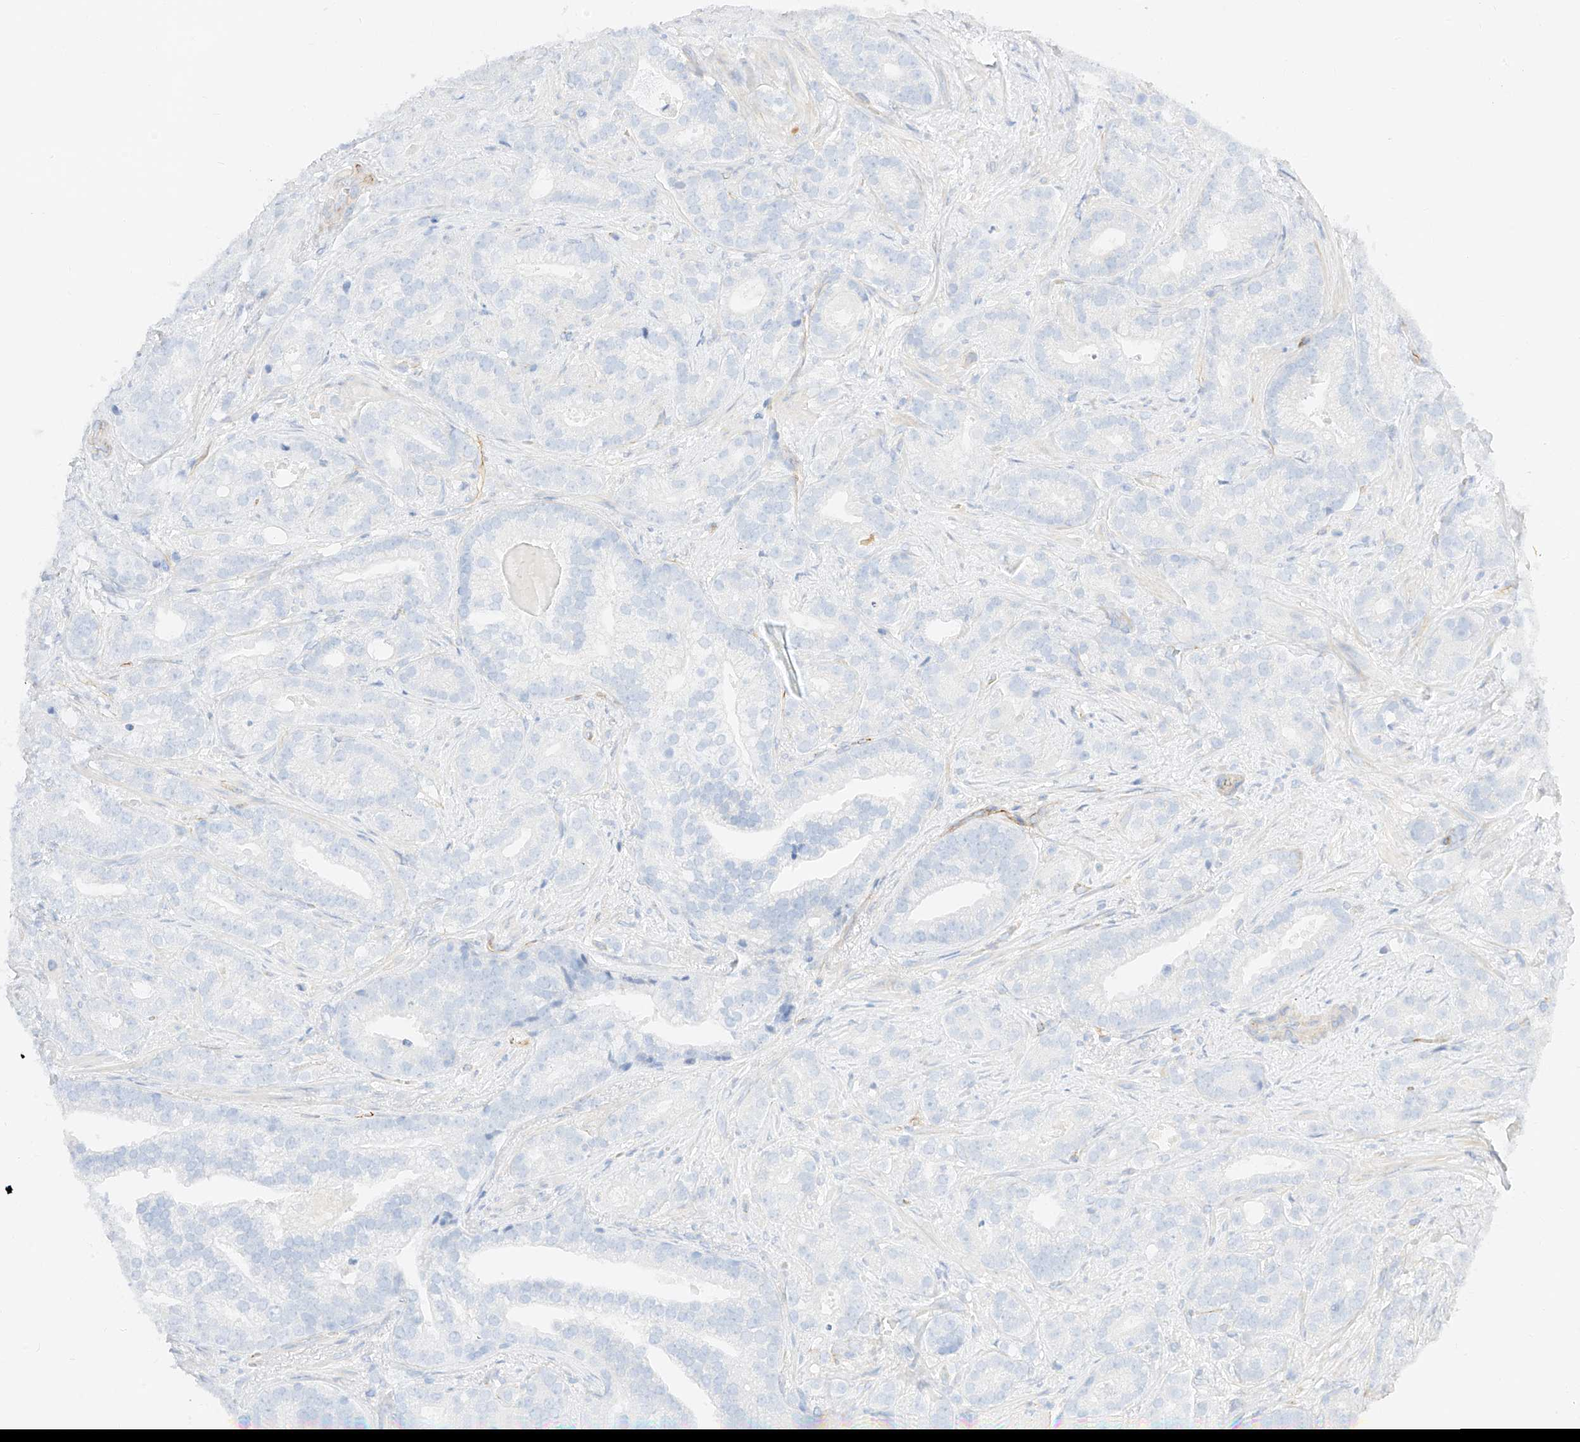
{"staining": {"intensity": "negative", "quantity": "none", "location": "none"}, "tissue": "prostate cancer", "cell_type": "Tumor cells", "image_type": "cancer", "snomed": [{"axis": "morphology", "description": "Adenocarcinoma, High grade"}, {"axis": "topography", "description": "Prostate and seminal vesicle, NOS"}], "caption": "Tumor cells are negative for protein expression in human prostate high-grade adenocarcinoma. (DAB IHC visualized using brightfield microscopy, high magnification).", "gene": "CDCP2", "patient": {"sex": "male", "age": 67}}